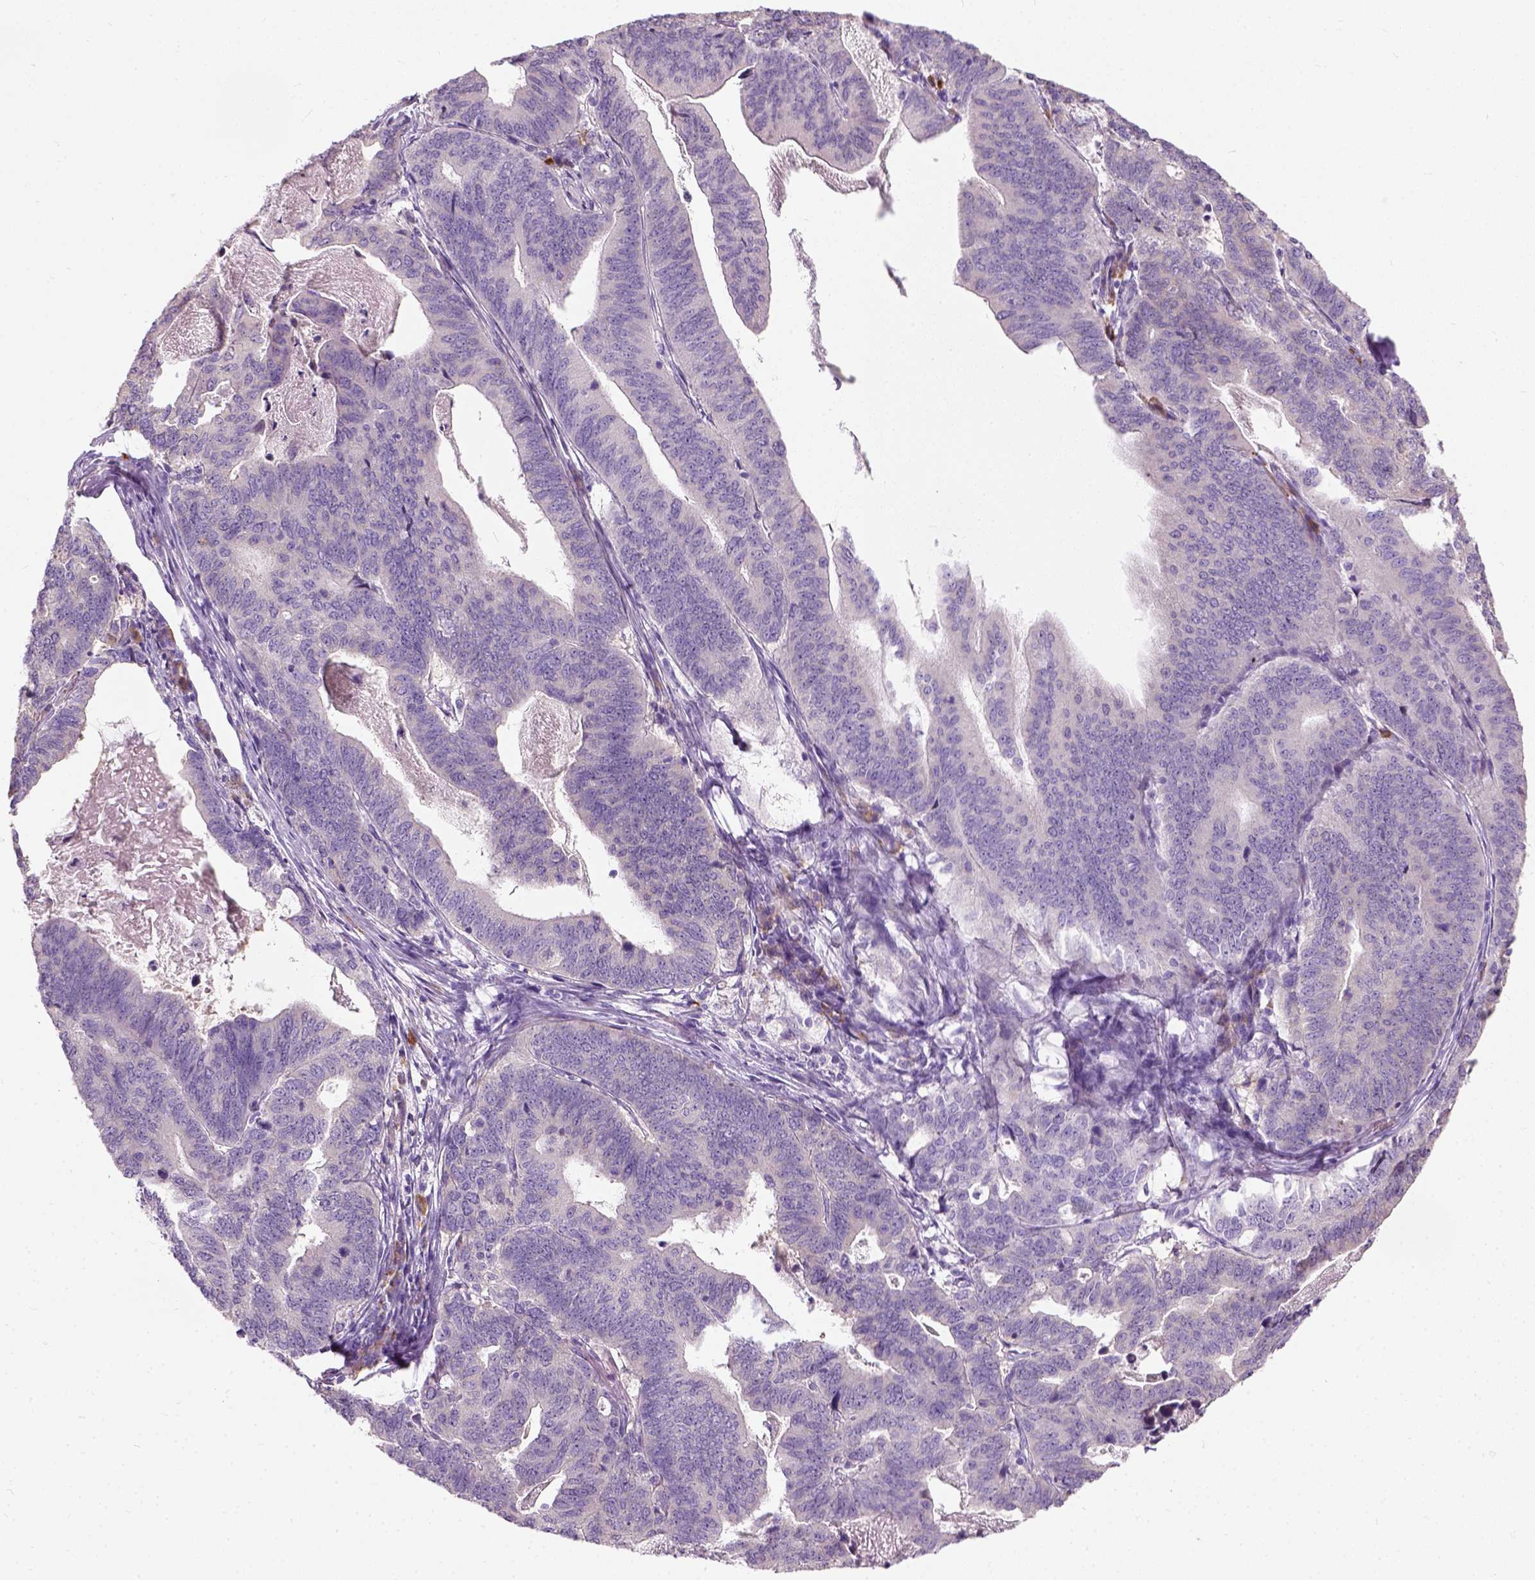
{"staining": {"intensity": "negative", "quantity": "none", "location": "none"}, "tissue": "stomach cancer", "cell_type": "Tumor cells", "image_type": "cancer", "snomed": [{"axis": "morphology", "description": "Adenocarcinoma, NOS"}, {"axis": "topography", "description": "Stomach, upper"}], "caption": "A photomicrograph of human stomach cancer is negative for staining in tumor cells.", "gene": "TRIM72", "patient": {"sex": "female", "age": 67}}